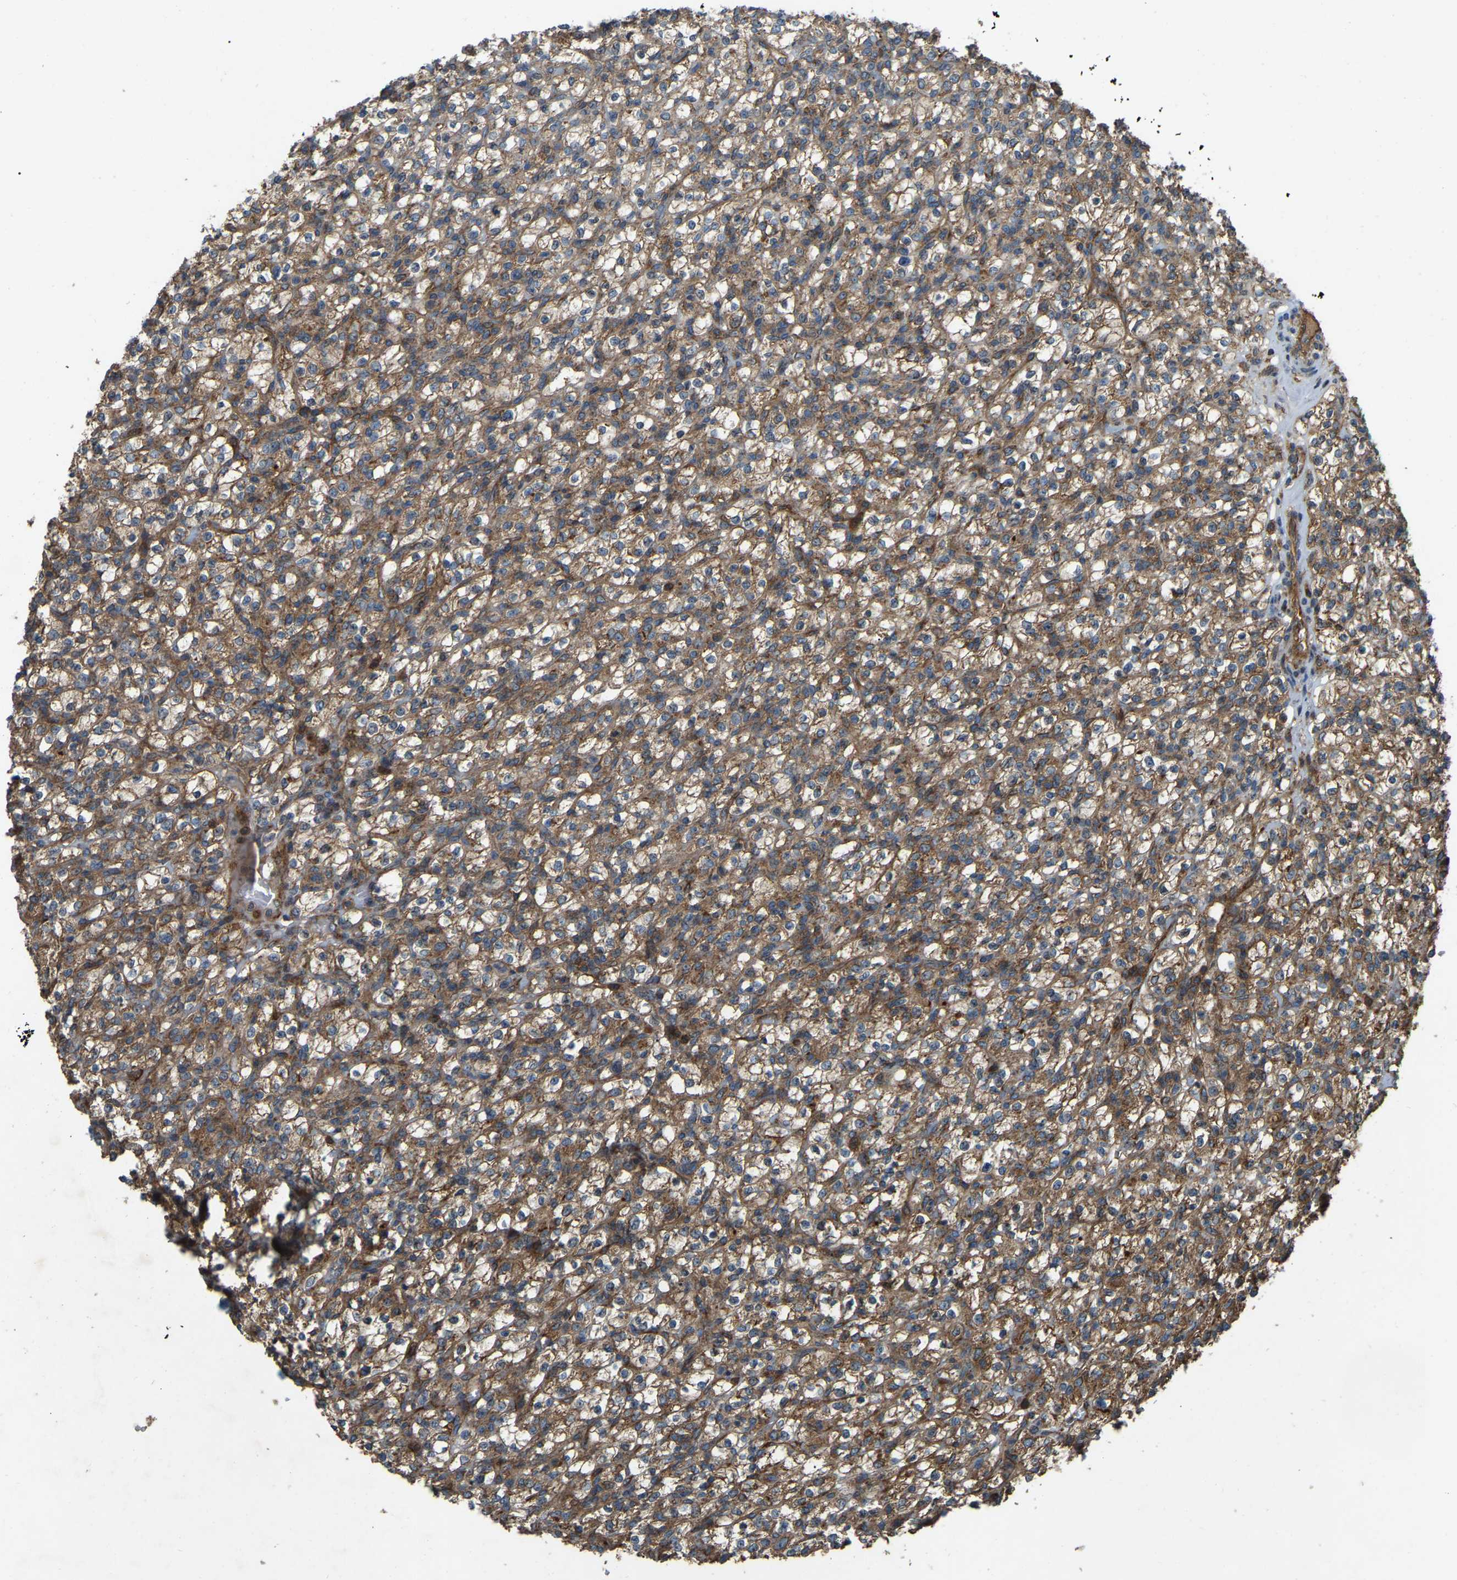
{"staining": {"intensity": "moderate", "quantity": ">75%", "location": "cytoplasmic/membranous"}, "tissue": "renal cancer", "cell_type": "Tumor cells", "image_type": "cancer", "snomed": [{"axis": "morphology", "description": "Normal tissue, NOS"}, {"axis": "morphology", "description": "Adenocarcinoma, NOS"}, {"axis": "topography", "description": "Kidney"}], "caption": "About >75% of tumor cells in human renal adenocarcinoma display moderate cytoplasmic/membranous protein expression as visualized by brown immunohistochemical staining.", "gene": "SAMD9L", "patient": {"sex": "female", "age": 72}}